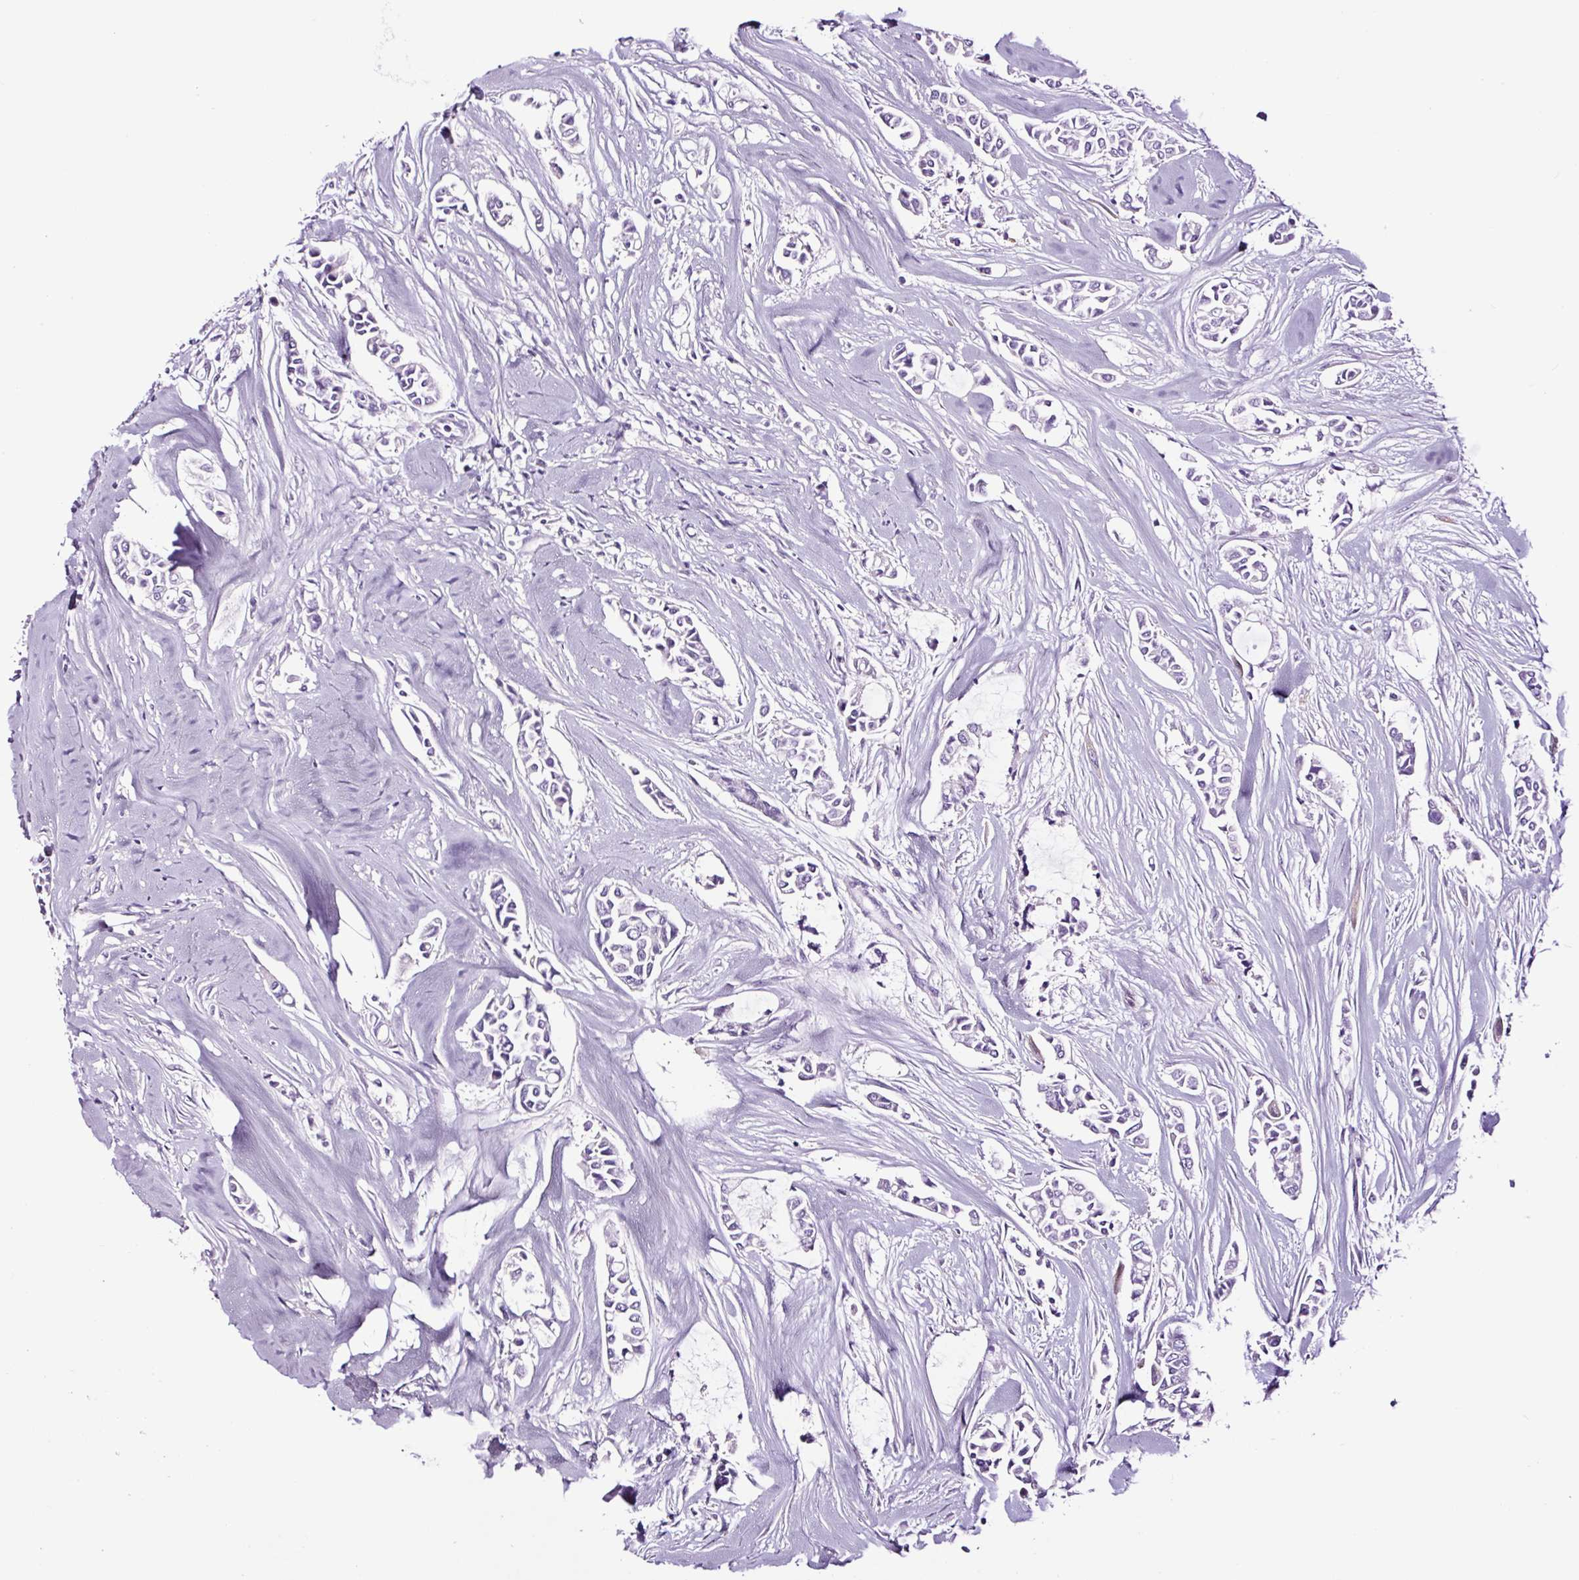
{"staining": {"intensity": "negative", "quantity": "none", "location": "none"}, "tissue": "breast cancer", "cell_type": "Tumor cells", "image_type": "cancer", "snomed": [{"axis": "morphology", "description": "Duct carcinoma"}, {"axis": "topography", "description": "Breast"}], "caption": "Immunohistochemistry image of neoplastic tissue: human breast cancer (infiltrating ductal carcinoma) stained with DAB (3,3'-diaminobenzidine) exhibits no significant protein expression in tumor cells.", "gene": "FBXL7", "patient": {"sex": "female", "age": 84}}